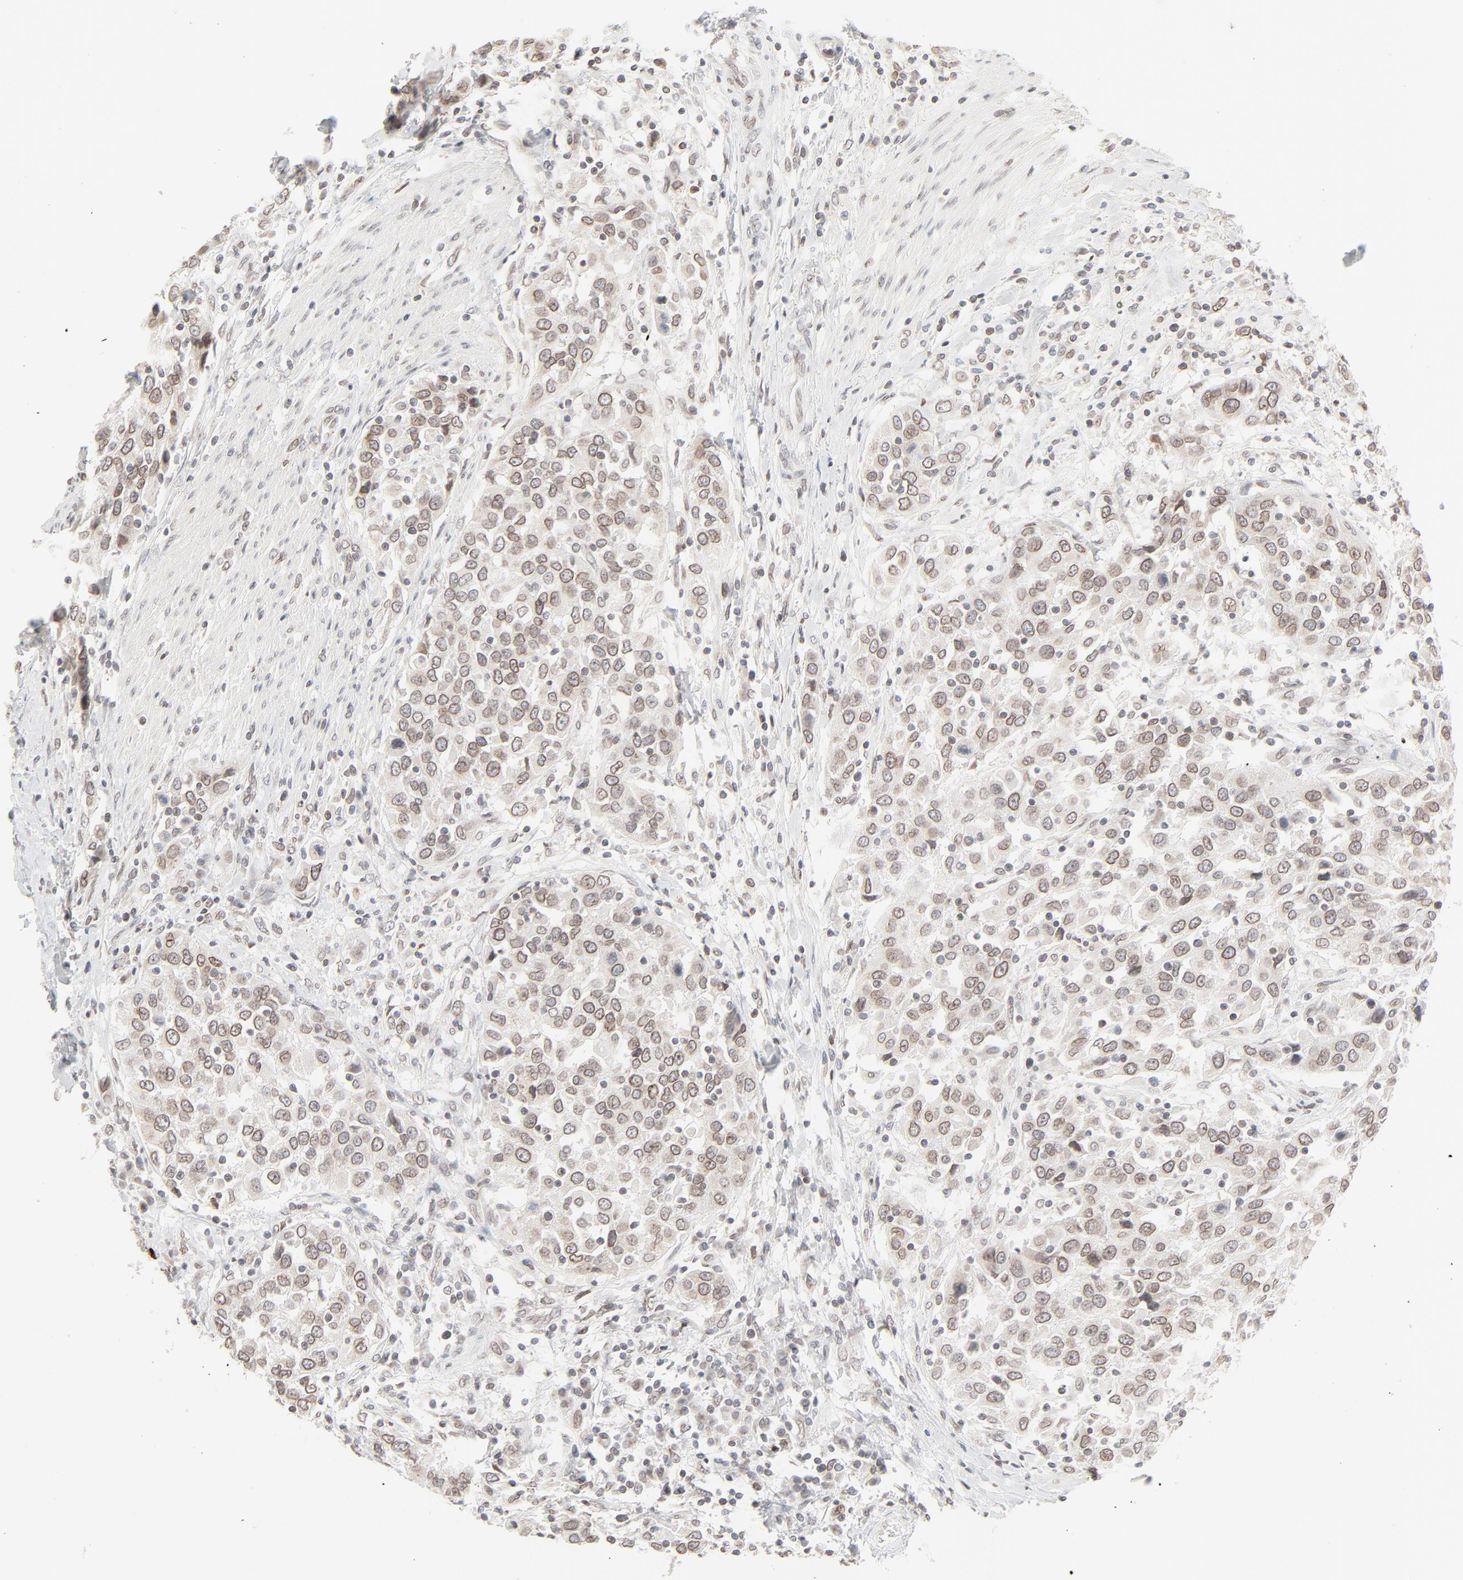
{"staining": {"intensity": "weak", "quantity": ">75%", "location": "cytoplasmic/membranous,nuclear"}, "tissue": "urothelial cancer", "cell_type": "Tumor cells", "image_type": "cancer", "snomed": [{"axis": "morphology", "description": "Urothelial carcinoma, High grade"}, {"axis": "topography", "description": "Urinary bladder"}], "caption": "Protein analysis of urothelial cancer tissue shows weak cytoplasmic/membranous and nuclear staining in about >75% of tumor cells. Nuclei are stained in blue.", "gene": "MAD1L1", "patient": {"sex": "female", "age": 80}}